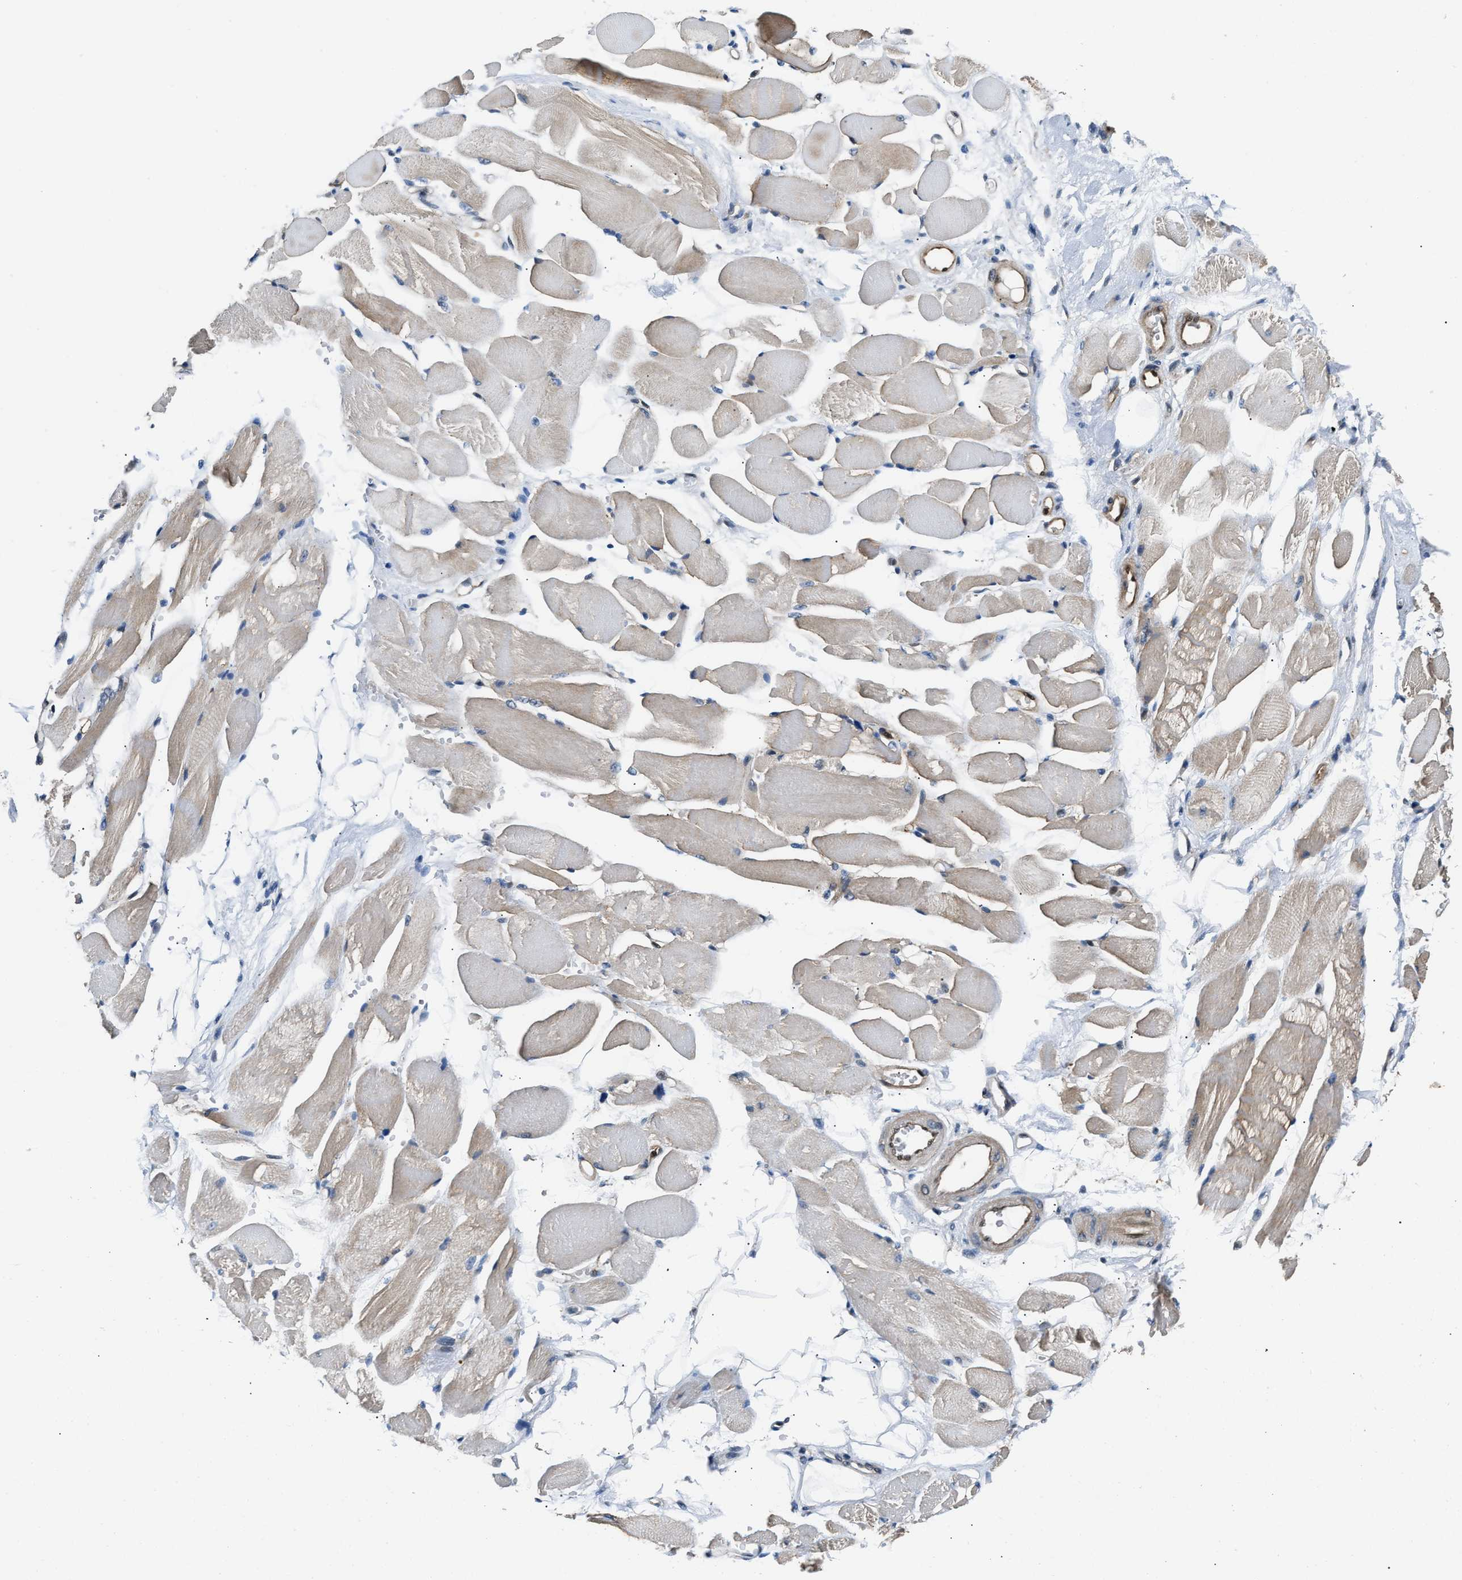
{"staining": {"intensity": "weak", "quantity": ">75%", "location": "cytoplasmic/membranous"}, "tissue": "skeletal muscle", "cell_type": "Myocytes", "image_type": "normal", "snomed": [{"axis": "morphology", "description": "Normal tissue, NOS"}, {"axis": "topography", "description": "Skeletal muscle"}, {"axis": "topography", "description": "Peripheral nerve tissue"}], "caption": "Immunohistochemical staining of unremarkable skeletal muscle displays >75% levels of weak cytoplasmic/membranous protein staining in about >75% of myocytes. The protein is stained brown, and the nuclei are stained in blue (DAB IHC with brightfield microscopy, high magnification).", "gene": "PPA1", "patient": {"sex": "female", "age": 84}}